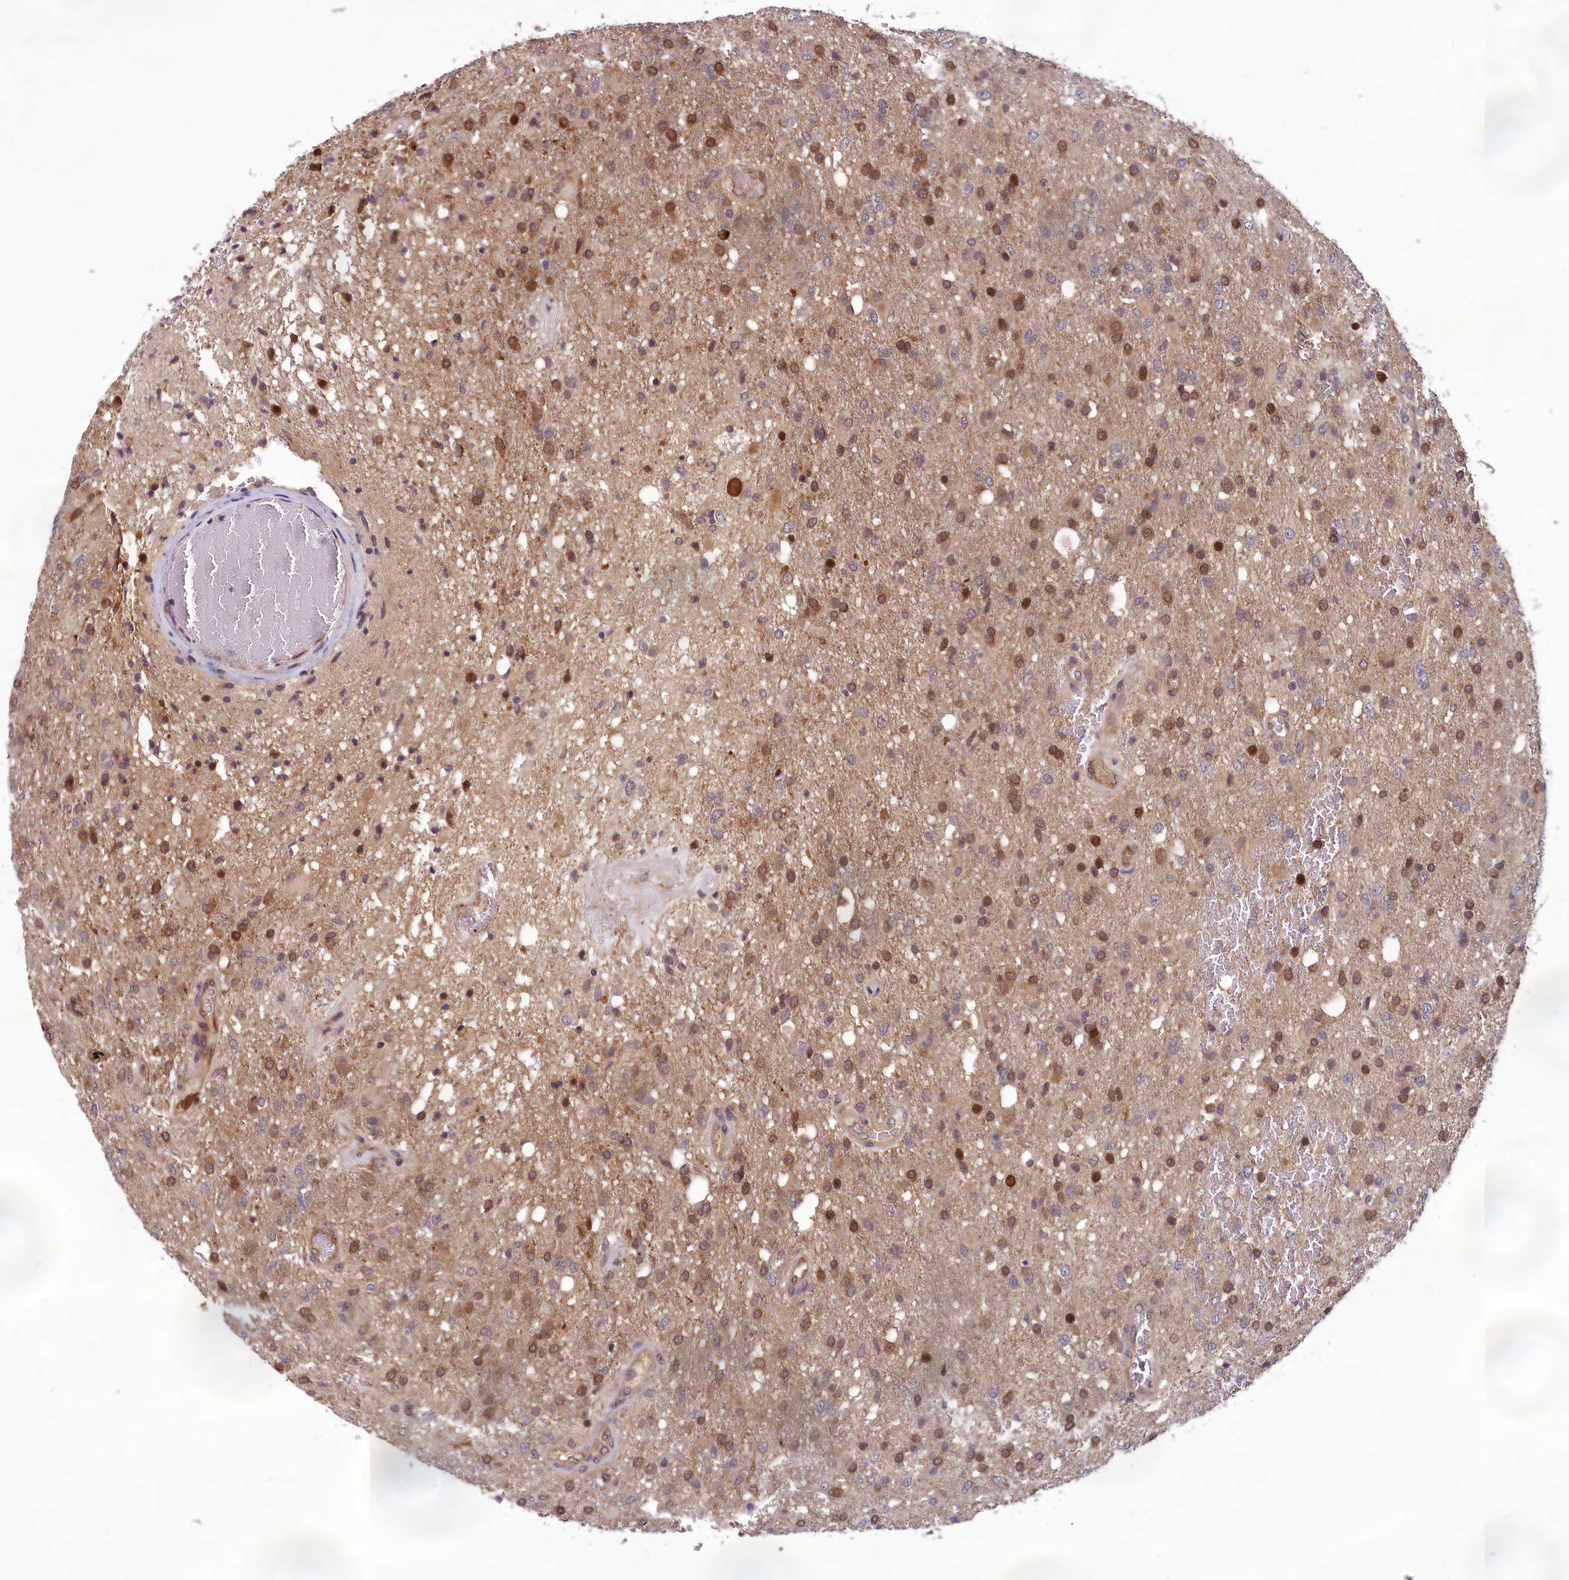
{"staining": {"intensity": "strong", "quantity": "25%-75%", "location": "cytoplasmic/membranous,nuclear"}, "tissue": "glioma", "cell_type": "Tumor cells", "image_type": "cancer", "snomed": [{"axis": "morphology", "description": "Glioma, malignant, High grade"}, {"axis": "topography", "description": "Brain"}], "caption": "A brown stain shows strong cytoplasmic/membranous and nuclear staining of a protein in glioma tumor cells. (DAB (3,3'-diaminobenzidine) = brown stain, brightfield microscopy at high magnification).", "gene": "CCDC15", "patient": {"sex": "female", "age": 74}}